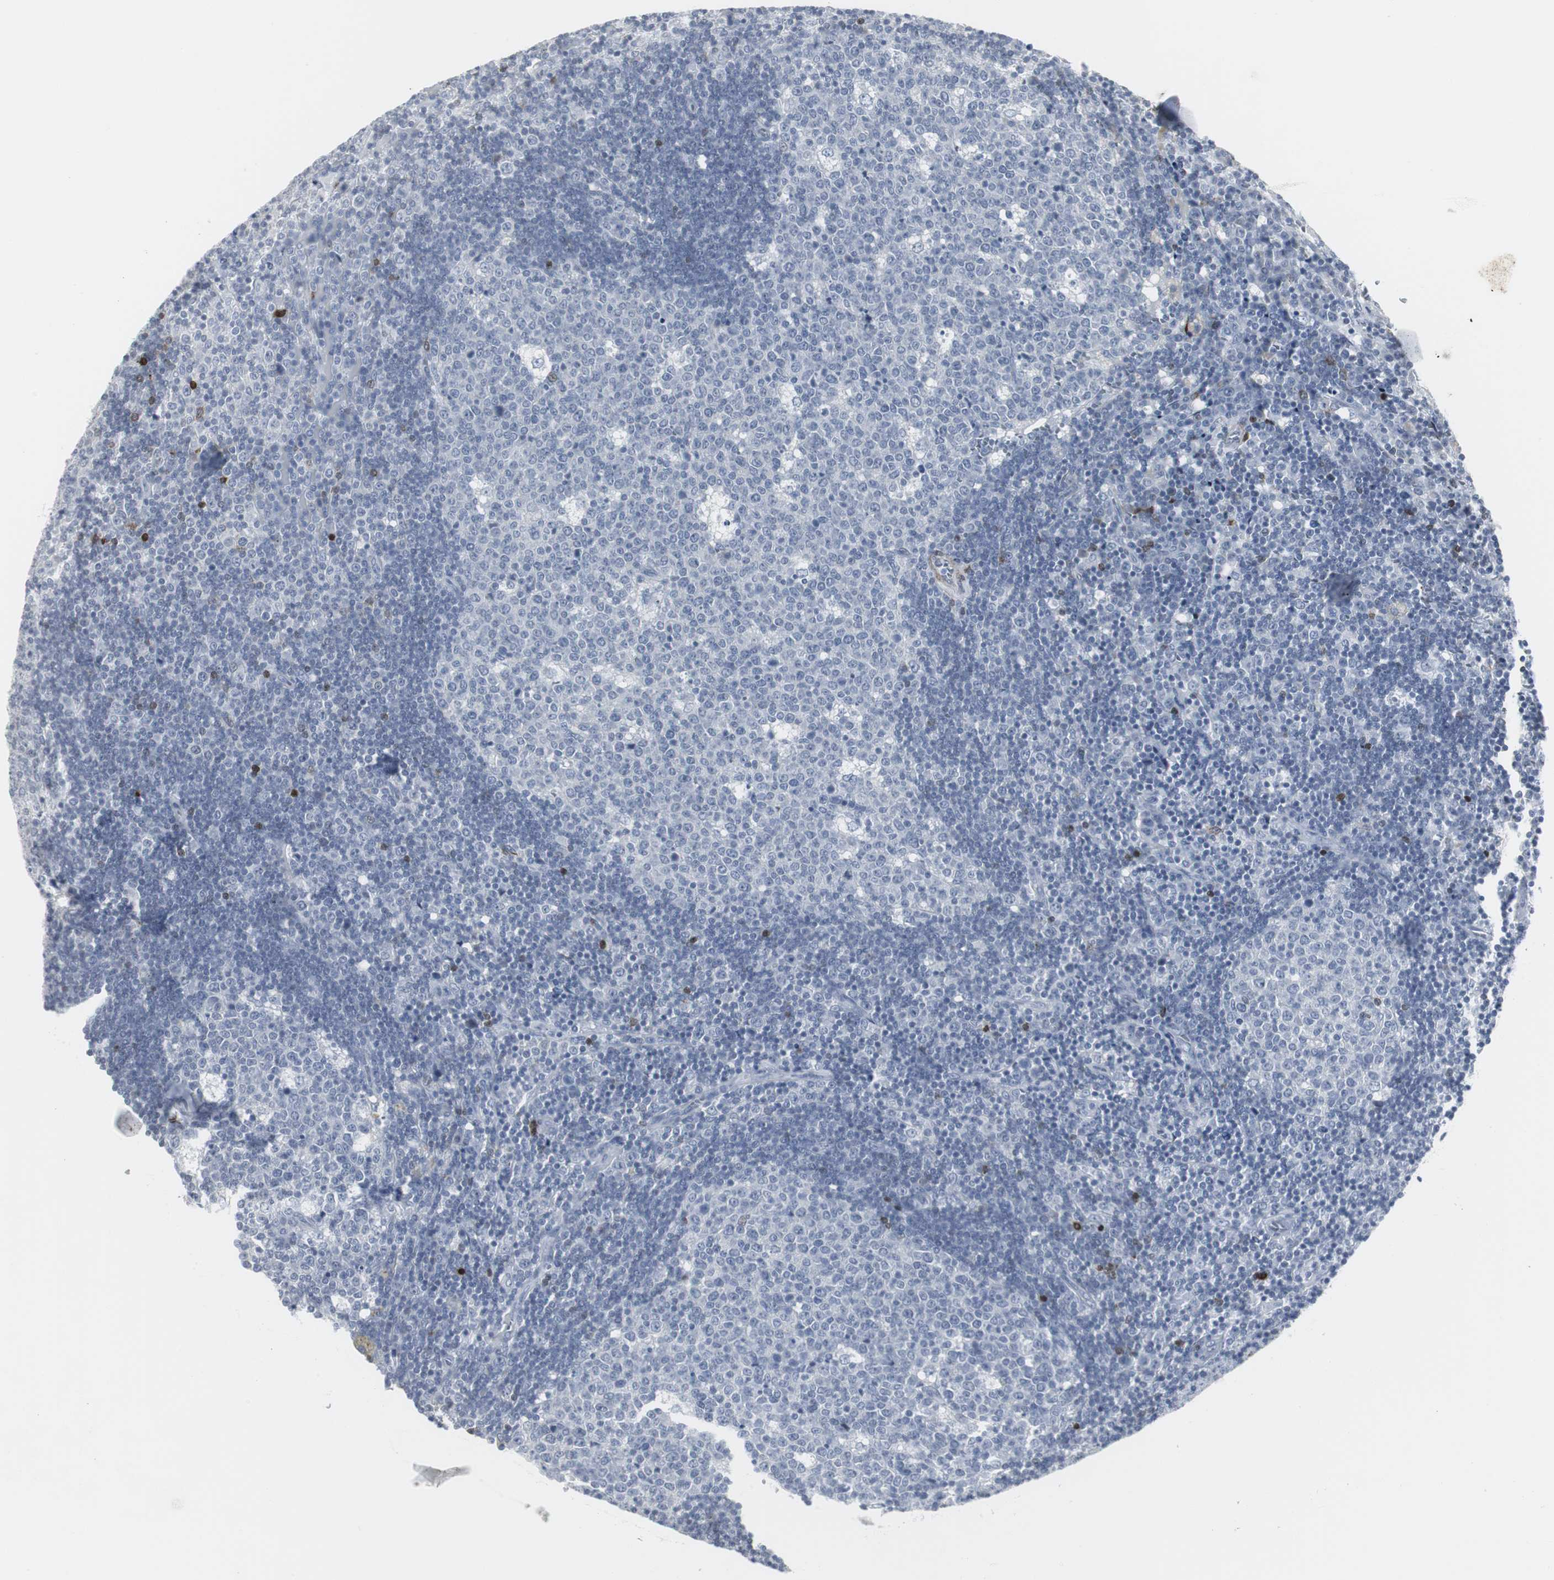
{"staining": {"intensity": "negative", "quantity": "none", "location": "none"}, "tissue": "lymph node", "cell_type": "Germinal center cells", "image_type": "normal", "snomed": [{"axis": "morphology", "description": "Normal tissue, NOS"}, {"axis": "topography", "description": "Lymph node"}, {"axis": "topography", "description": "Salivary gland"}], "caption": "A high-resolution micrograph shows IHC staining of normal lymph node, which demonstrates no significant expression in germinal center cells. Brightfield microscopy of IHC stained with DAB (3,3'-diaminobenzidine) (brown) and hematoxylin (blue), captured at high magnification.", "gene": "PPP1R14A", "patient": {"sex": "male", "age": 8}}